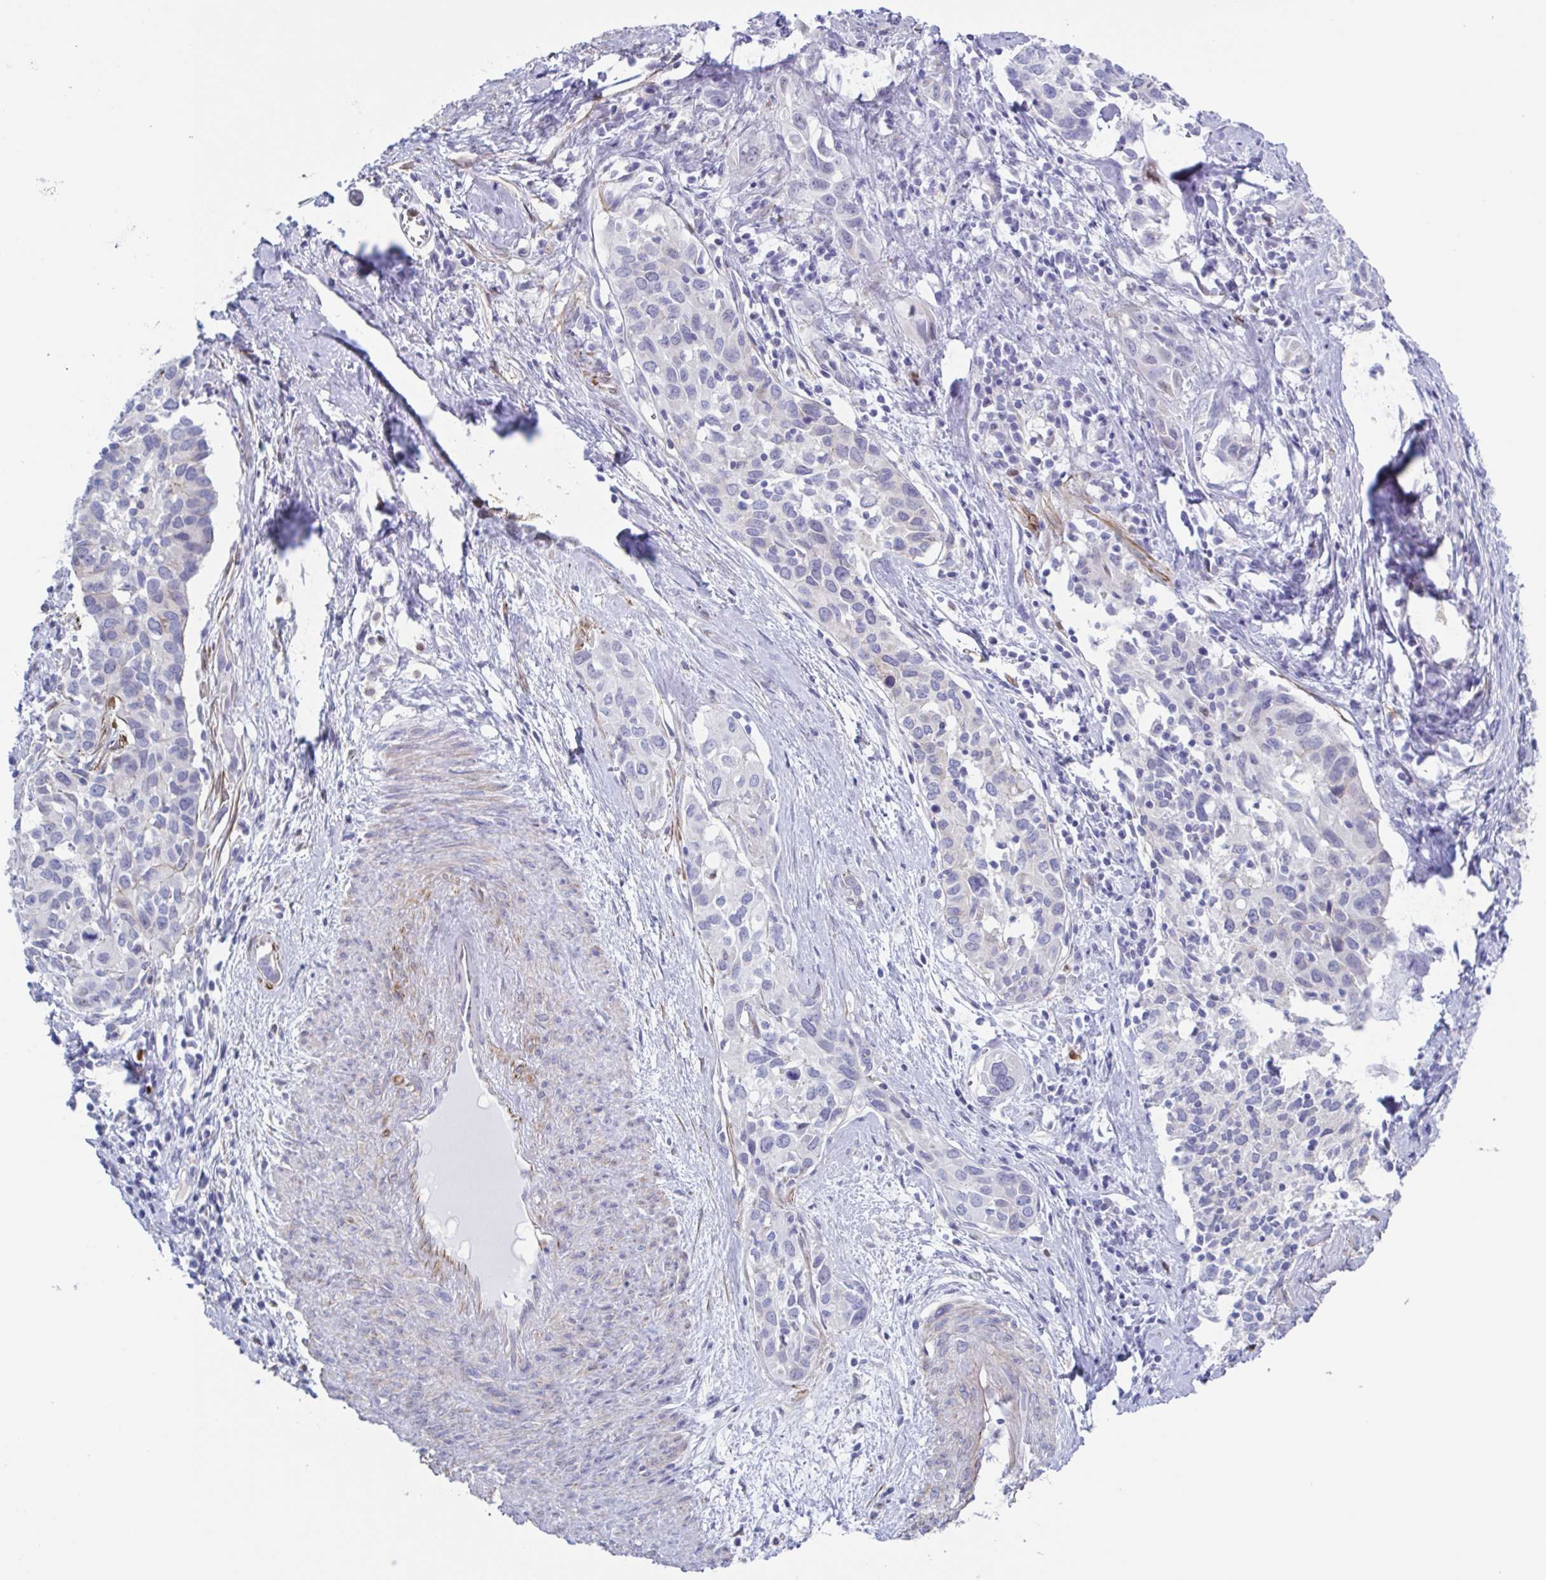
{"staining": {"intensity": "negative", "quantity": "none", "location": "none"}, "tissue": "cervical cancer", "cell_type": "Tumor cells", "image_type": "cancer", "snomed": [{"axis": "morphology", "description": "Squamous cell carcinoma, NOS"}, {"axis": "topography", "description": "Cervix"}], "caption": "Tumor cells are negative for protein expression in human cervical squamous cell carcinoma.", "gene": "PBOV1", "patient": {"sex": "female", "age": 51}}